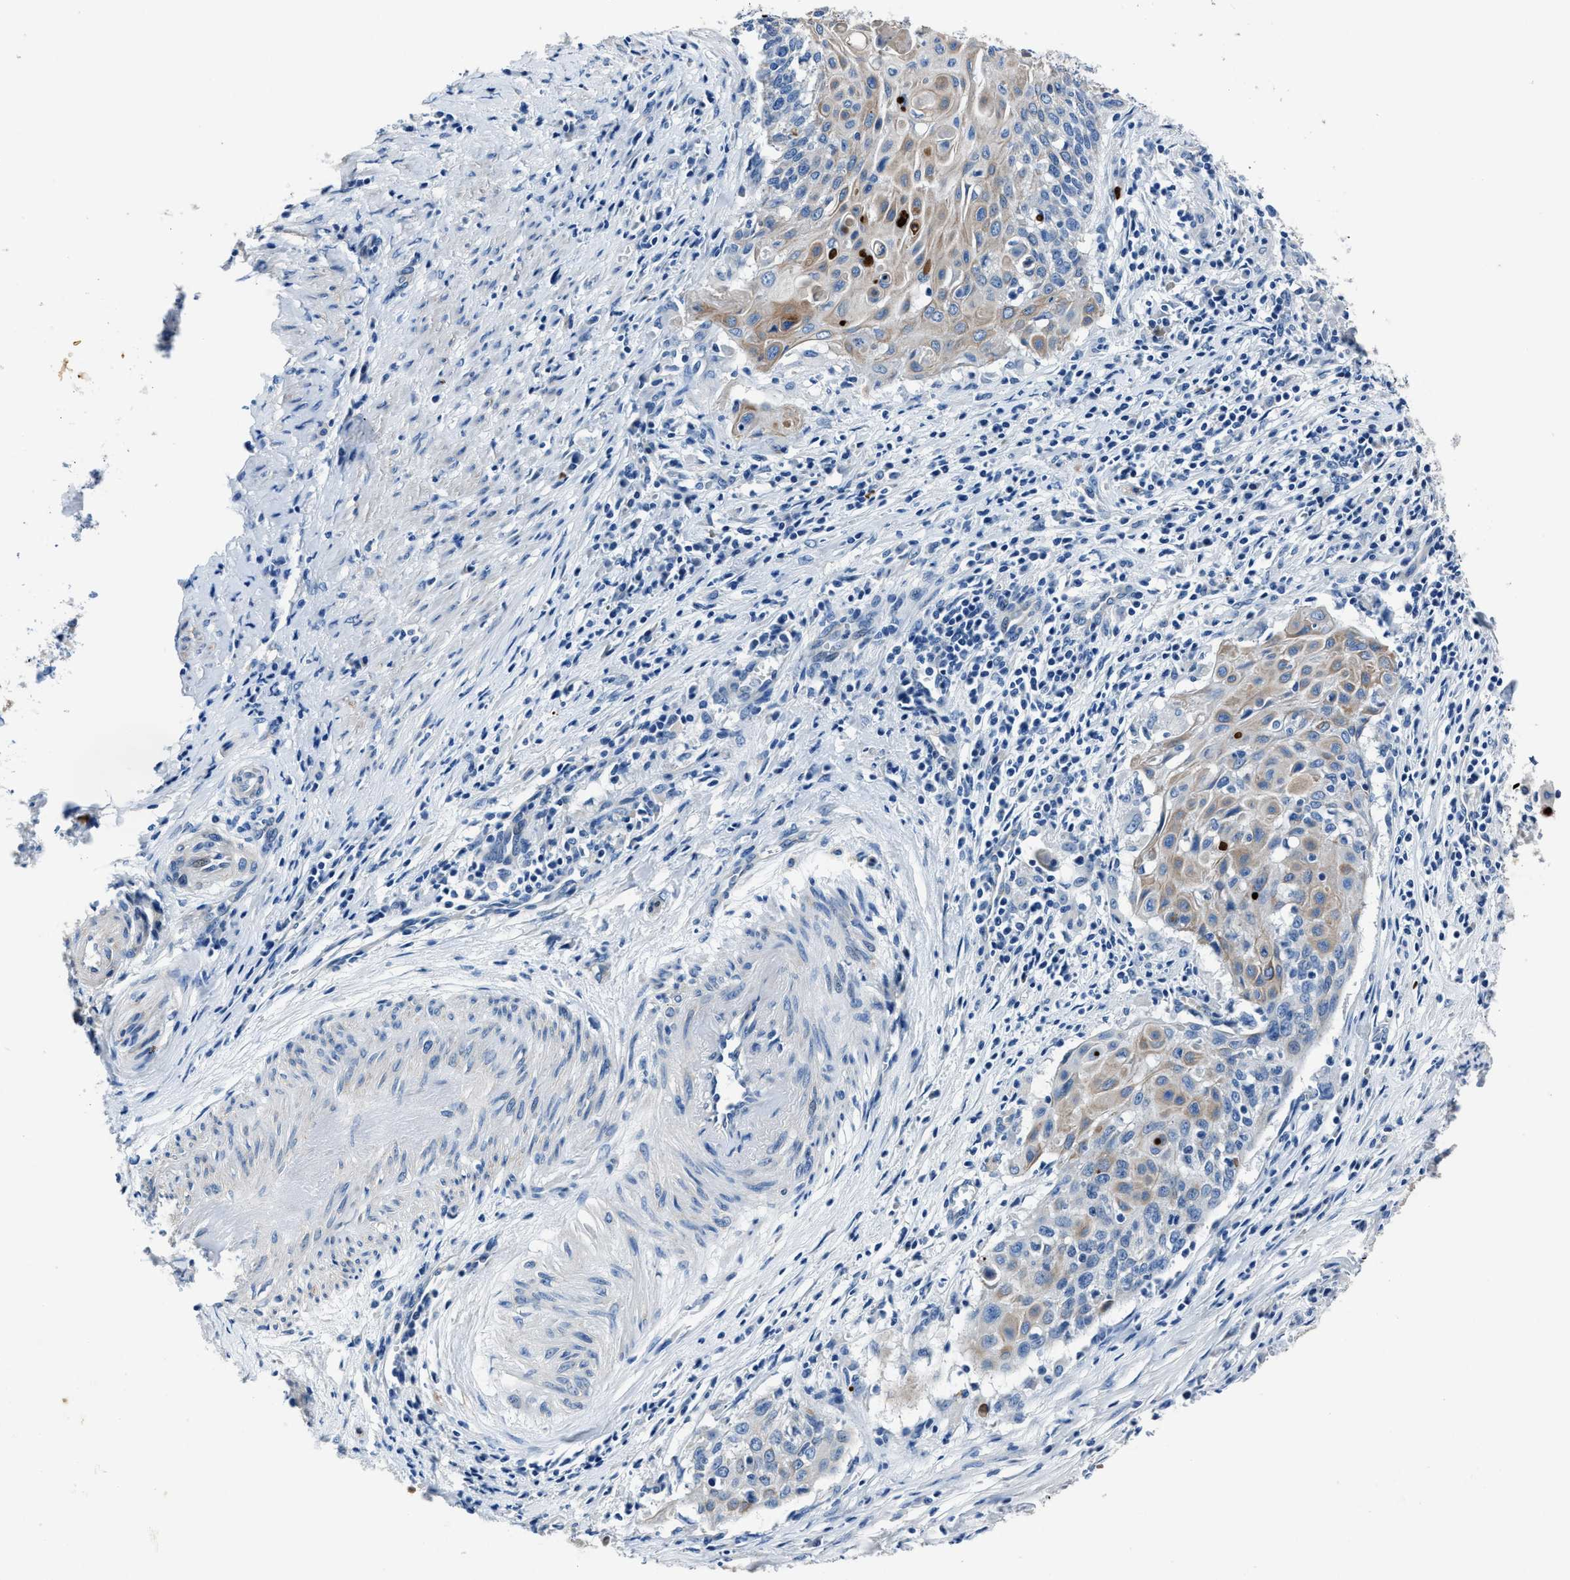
{"staining": {"intensity": "weak", "quantity": "<25%", "location": "cytoplasmic/membranous"}, "tissue": "cervical cancer", "cell_type": "Tumor cells", "image_type": "cancer", "snomed": [{"axis": "morphology", "description": "Squamous cell carcinoma, NOS"}, {"axis": "topography", "description": "Cervix"}], "caption": "IHC of human squamous cell carcinoma (cervical) displays no positivity in tumor cells.", "gene": "NACAD", "patient": {"sex": "female", "age": 39}}